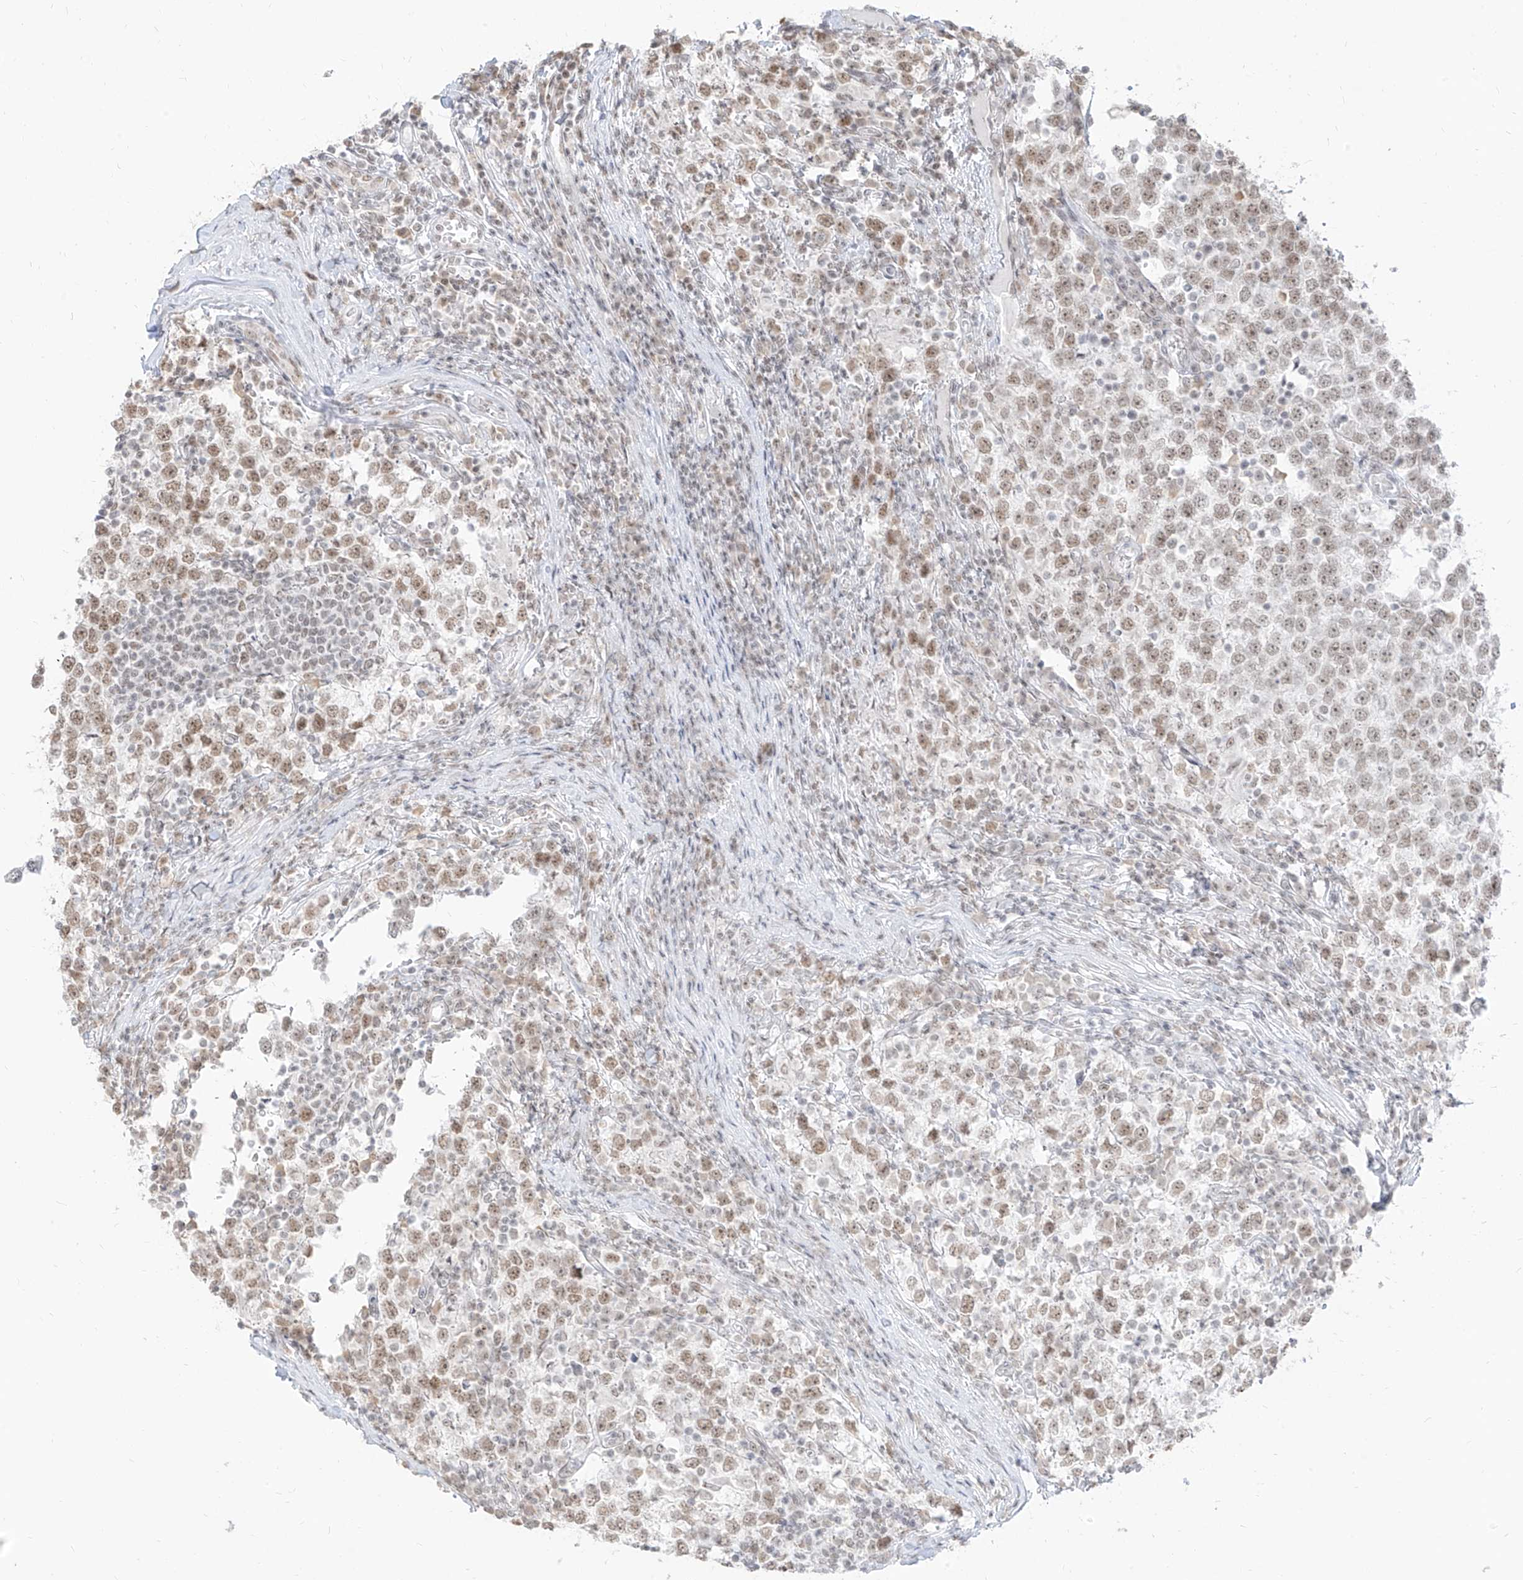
{"staining": {"intensity": "moderate", "quantity": "25%-75%", "location": "nuclear"}, "tissue": "testis cancer", "cell_type": "Tumor cells", "image_type": "cancer", "snomed": [{"axis": "morphology", "description": "Seminoma, NOS"}, {"axis": "topography", "description": "Testis"}], "caption": "Testis seminoma was stained to show a protein in brown. There is medium levels of moderate nuclear expression in about 25%-75% of tumor cells. The staining was performed using DAB (3,3'-diaminobenzidine), with brown indicating positive protein expression. Nuclei are stained blue with hematoxylin.", "gene": "SUPT5H", "patient": {"sex": "male", "age": 65}}